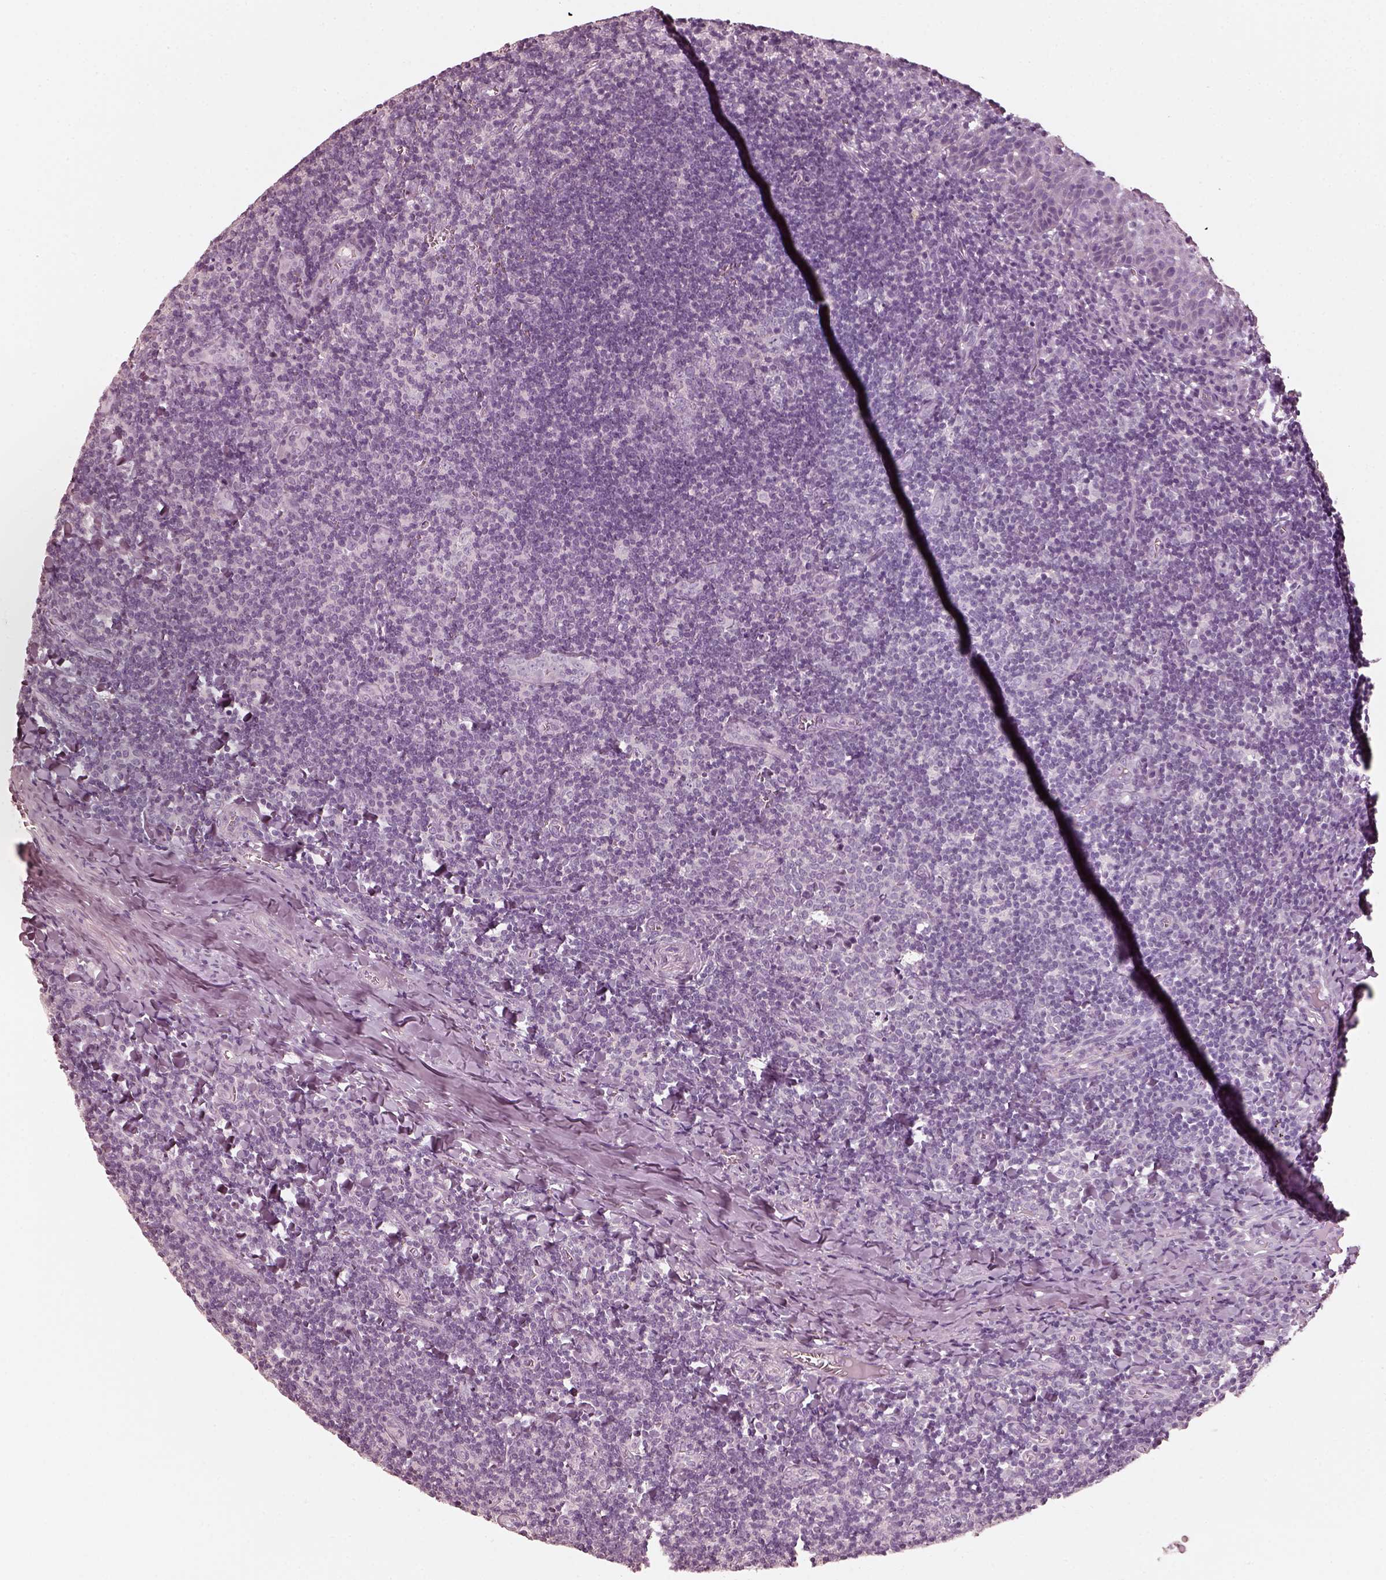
{"staining": {"intensity": "negative", "quantity": "none", "location": "none"}, "tissue": "tonsil", "cell_type": "Germinal center cells", "image_type": "normal", "snomed": [{"axis": "morphology", "description": "Normal tissue, NOS"}, {"axis": "morphology", "description": "Inflammation, NOS"}, {"axis": "topography", "description": "Tonsil"}], "caption": "DAB (3,3'-diaminobenzidine) immunohistochemical staining of unremarkable human tonsil demonstrates no significant expression in germinal center cells. (Brightfield microscopy of DAB (3,3'-diaminobenzidine) IHC at high magnification).", "gene": "R3HDML", "patient": {"sex": "female", "age": 31}}